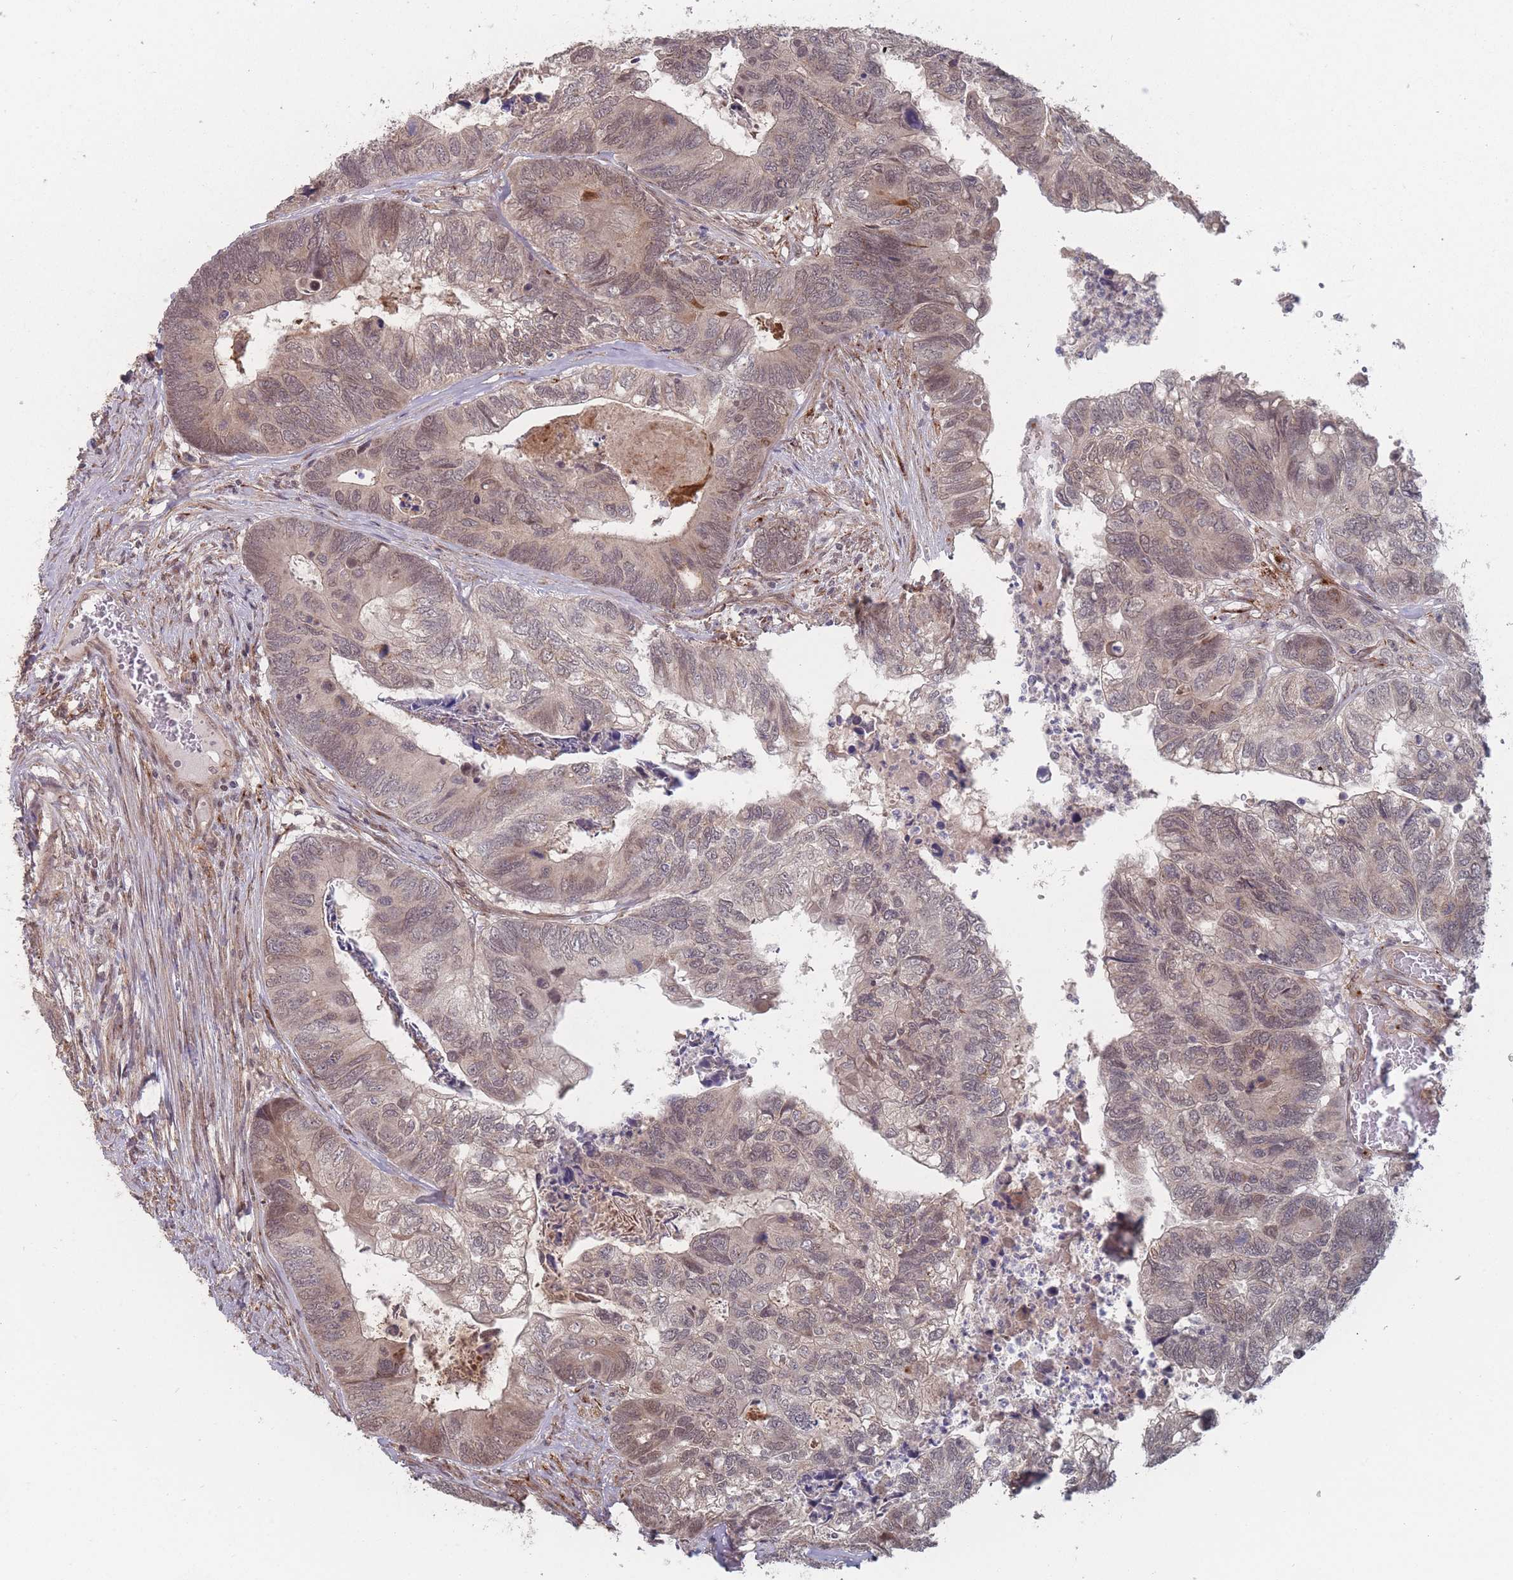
{"staining": {"intensity": "weak", "quantity": "25%-75%", "location": "nuclear"}, "tissue": "colorectal cancer", "cell_type": "Tumor cells", "image_type": "cancer", "snomed": [{"axis": "morphology", "description": "Adenocarcinoma, NOS"}, {"axis": "topography", "description": "Colon"}], "caption": "Approximately 25%-75% of tumor cells in human colorectal cancer show weak nuclear protein staining as visualized by brown immunohistochemical staining.", "gene": "CNTRL", "patient": {"sex": "female", "age": 67}}